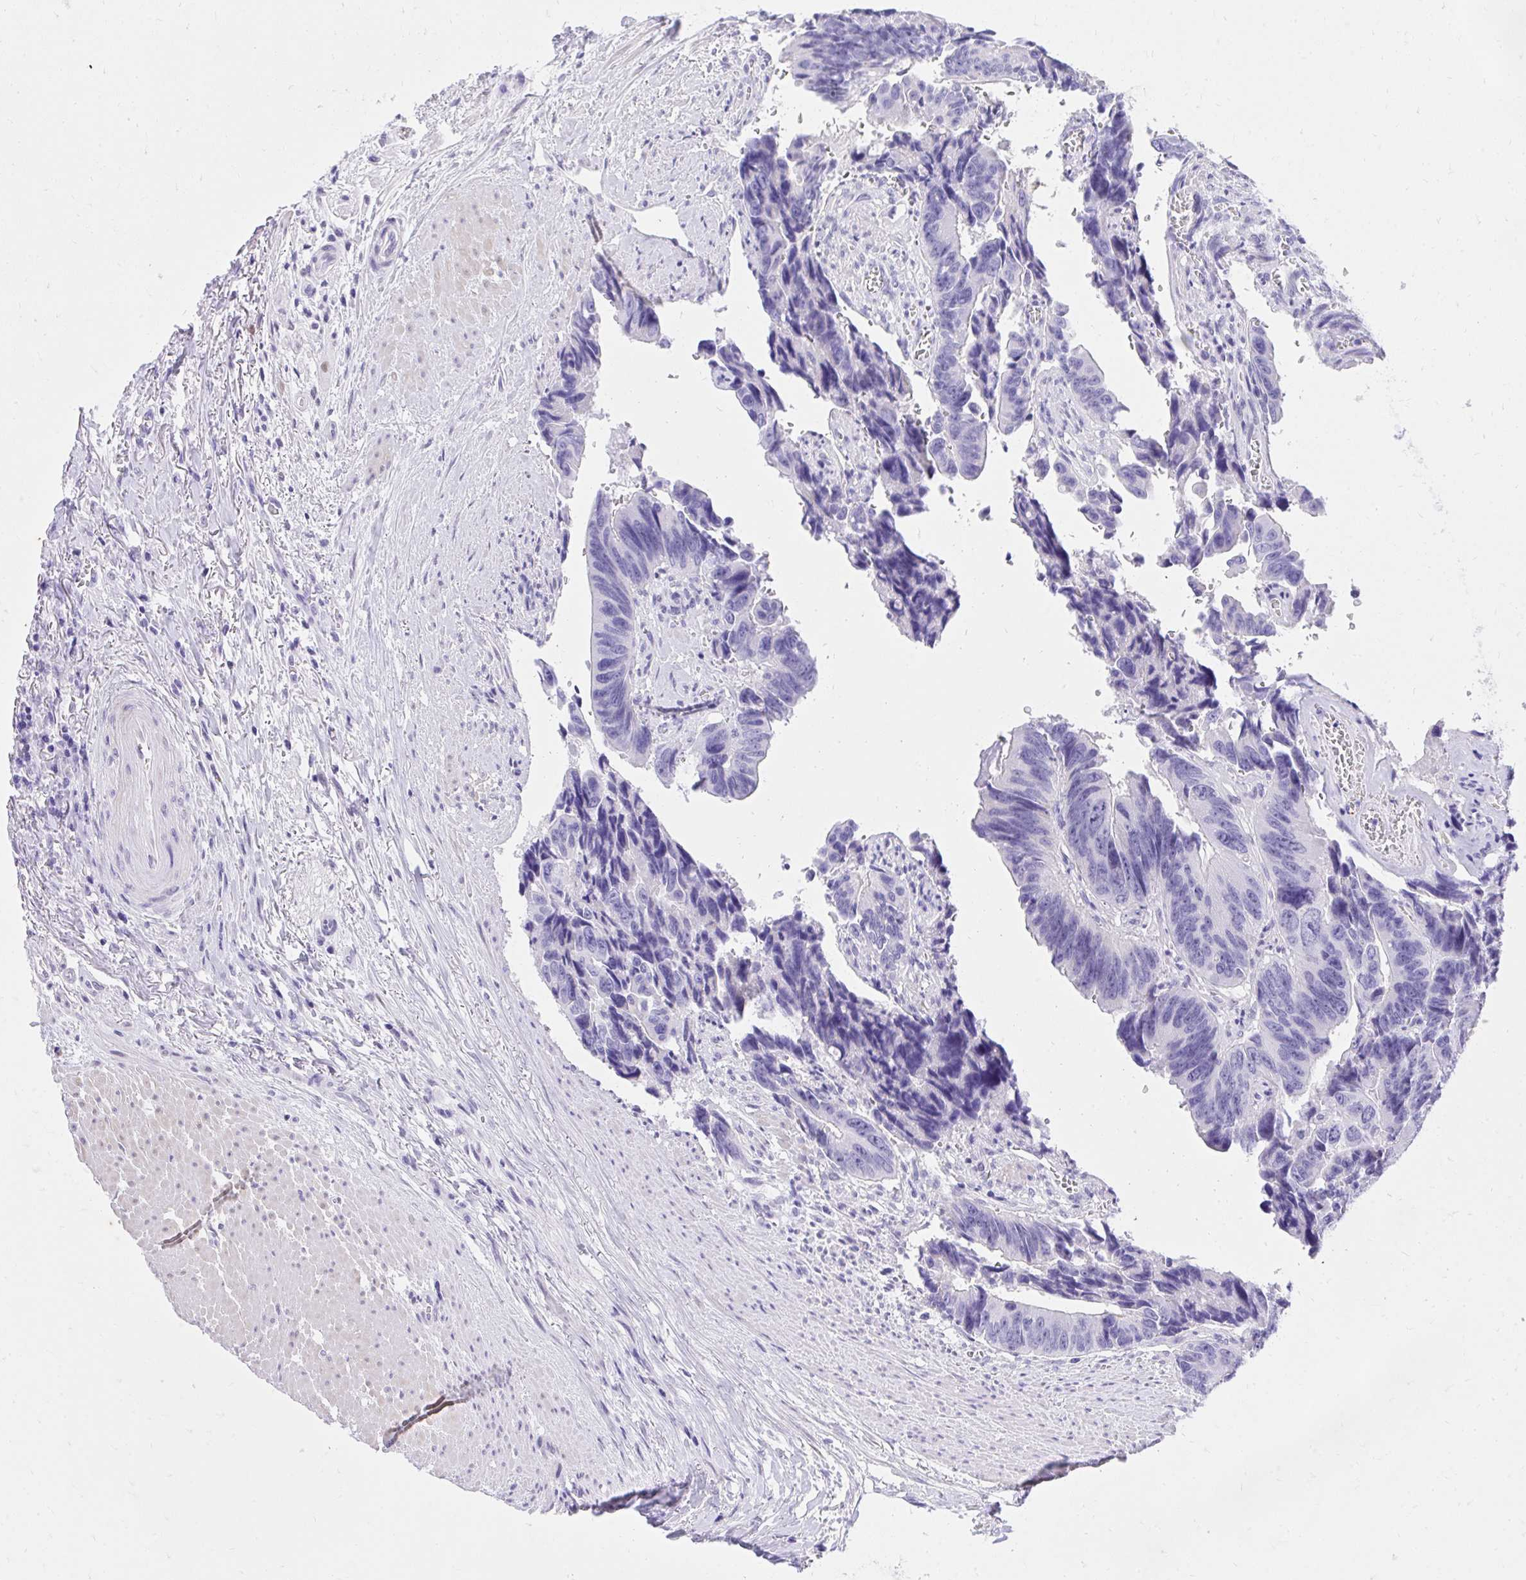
{"staining": {"intensity": "negative", "quantity": "none", "location": "none"}, "tissue": "colorectal cancer", "cell_type": "Tumor cells", "image_type": "cancer", "snomed": [{"axis": "morphology", "description": "Adenocarcinoma, NOS"}, {"axis": "topography", "description": "Rectum"}], "caption": "Colorectal cancer was stained to show a protein in brown. There is no significant positivity in tumor cells.", "gene": "KLK1", "patient": {"sex": "male", "age": 76}}